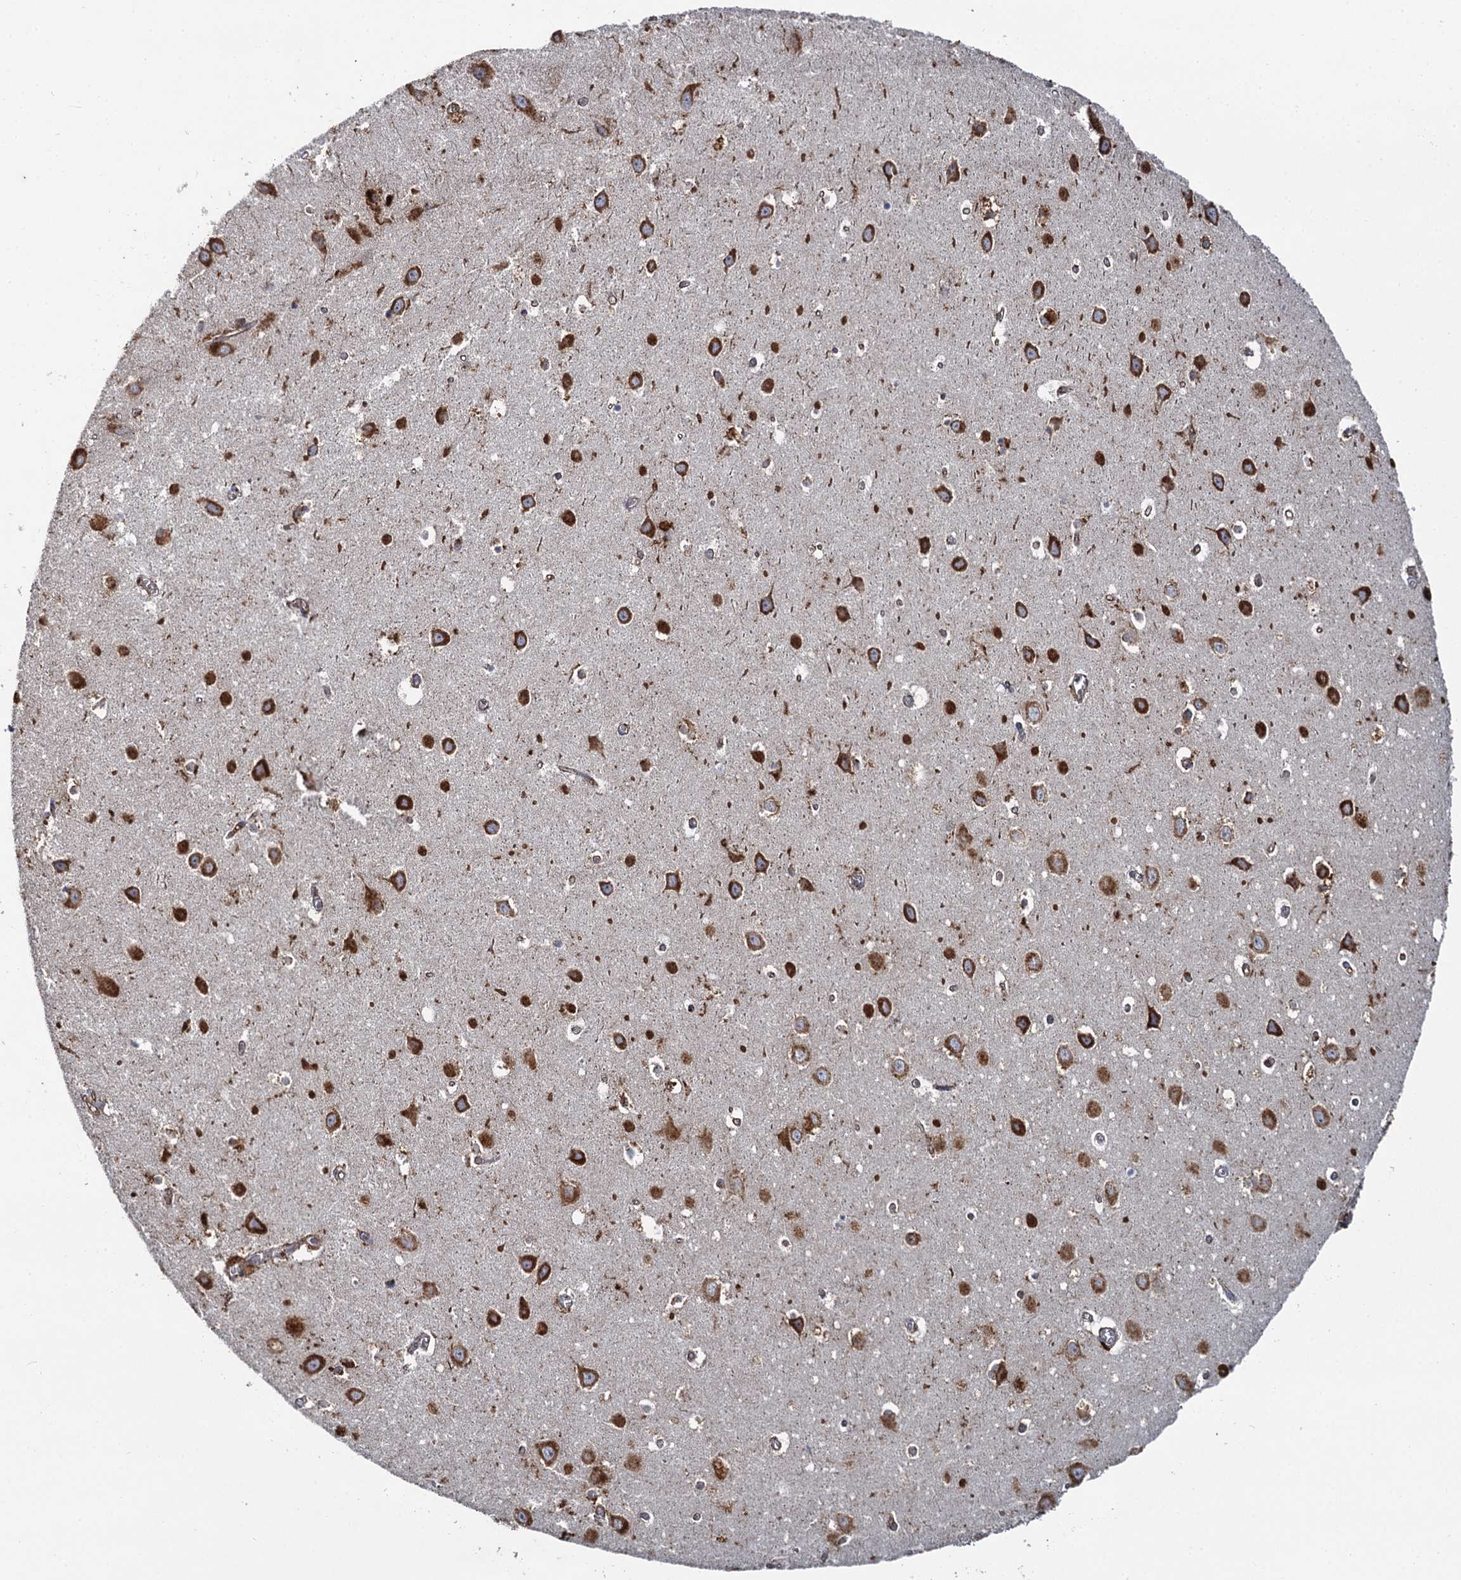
{"staining": {"intensity": "strong", "quantity": "25%-75%", "location": "cytoplasmic/membranous"}, "tissue": "hippocampus", "cell_type": "Glial cells", "image_type": "normal", "snomed": [{"axis": "morphology", "description": "Normal tissue, NOS"}, {"axis": "topography", "description": "Hippocampus"}], "caption": "Immunohistochemistry (IHC) micrograph of benign human hippocampus stained for a protein (brown), which demonstrates high levels of strong cytoplasmic/membranous expression in about 25%-75% of glial cells.", "gene": "GBA1", "patient": {"sex": "female", "age": 64}}